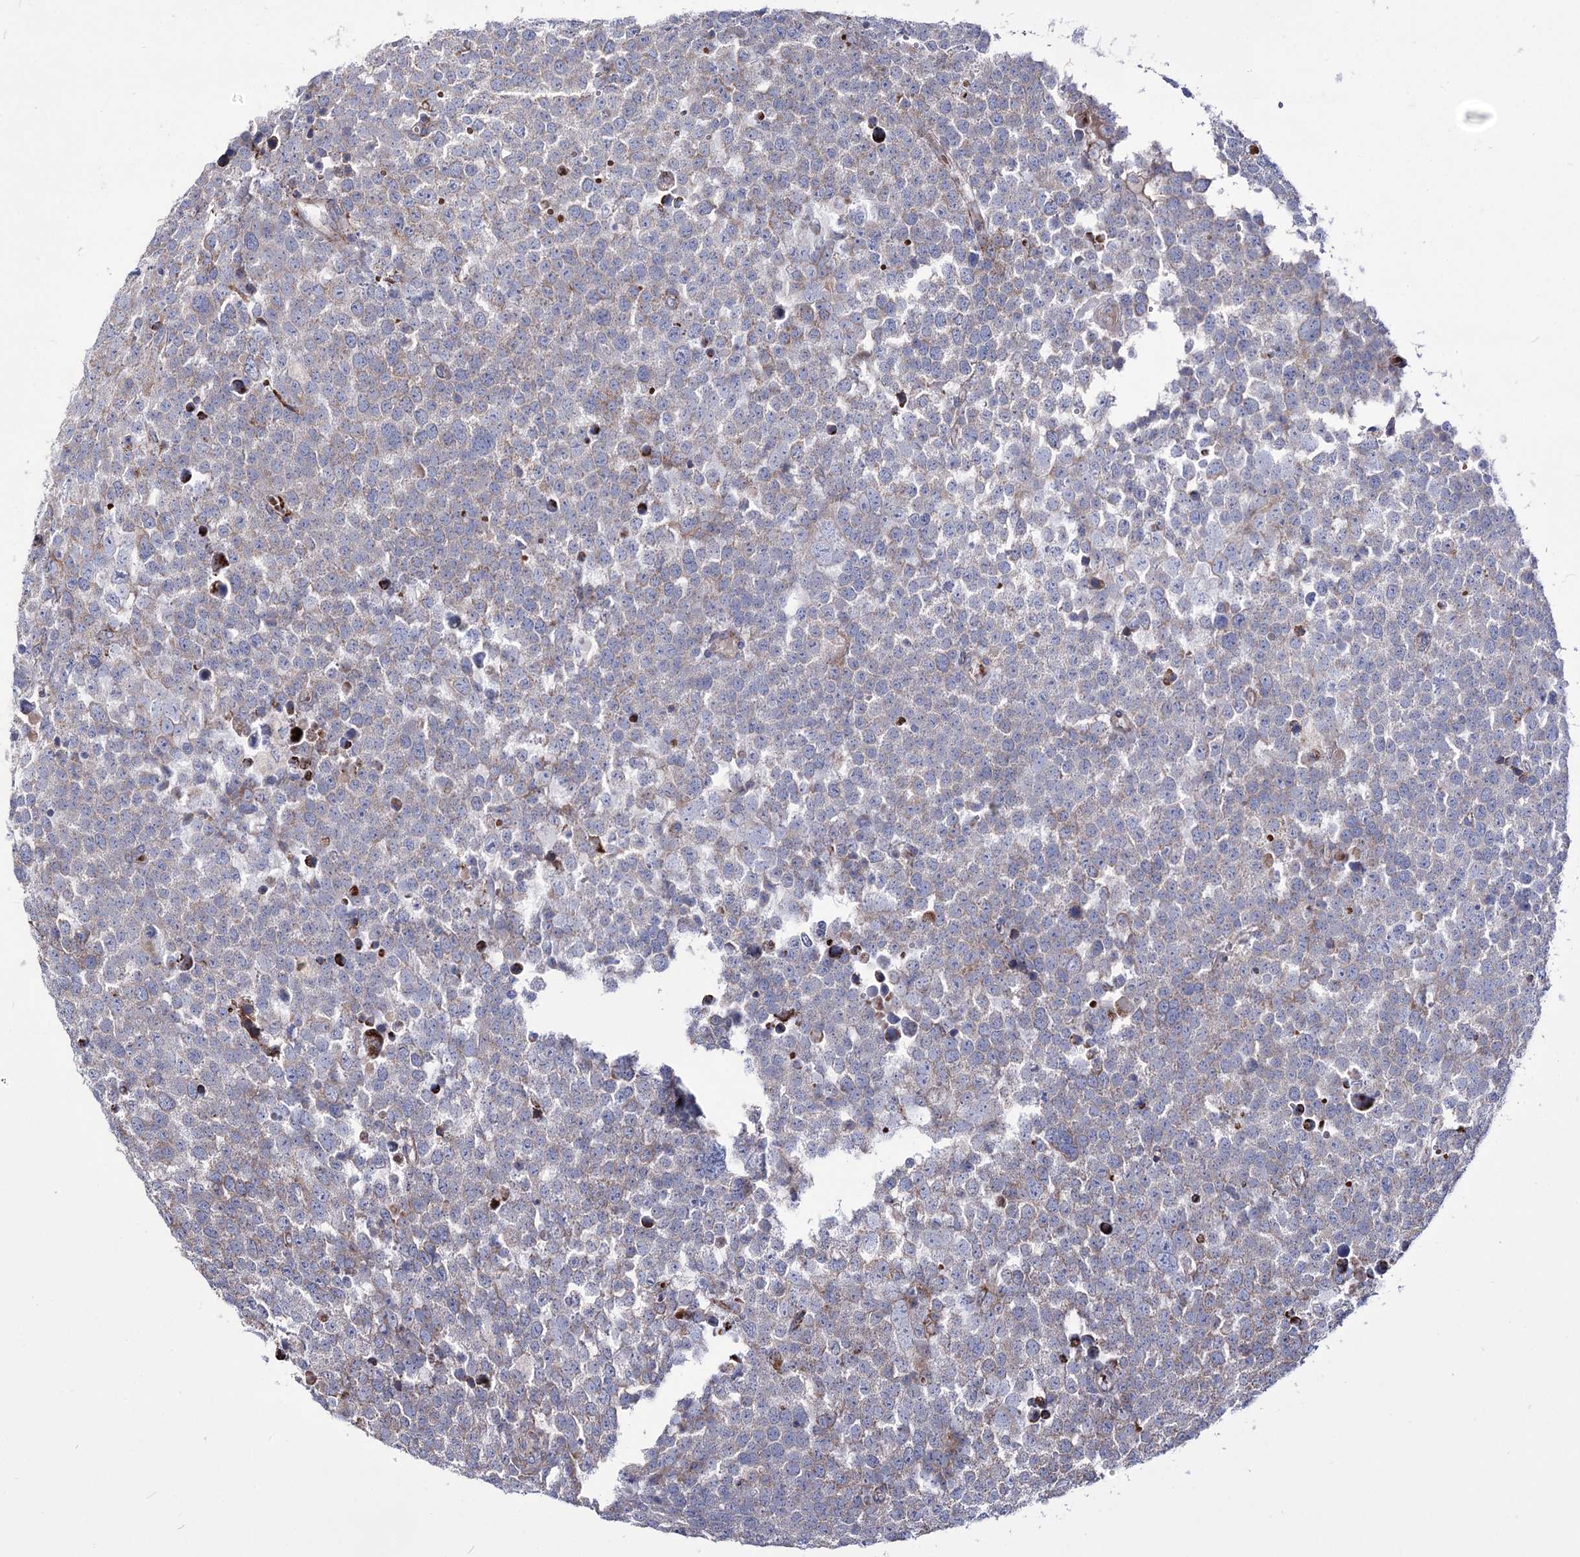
{"staining": {"intensity": "negative", "quantity": "none", "location": "none"}, "tissue": "testis cancer", "cell_type": "Tumor cells", "image_type": "cancer", "snomed": [{"axis": "morphology", "description": "Seminoma, NOS"}, {"axis": "topography", "description": "Testis"}], "caption": "This is an immunohistochemistry histopathology image of testis seminoma. There is no positivity in tumor cells.", "gene": "OSBPL5", "patient": {"sex": "male", "age": 71}}